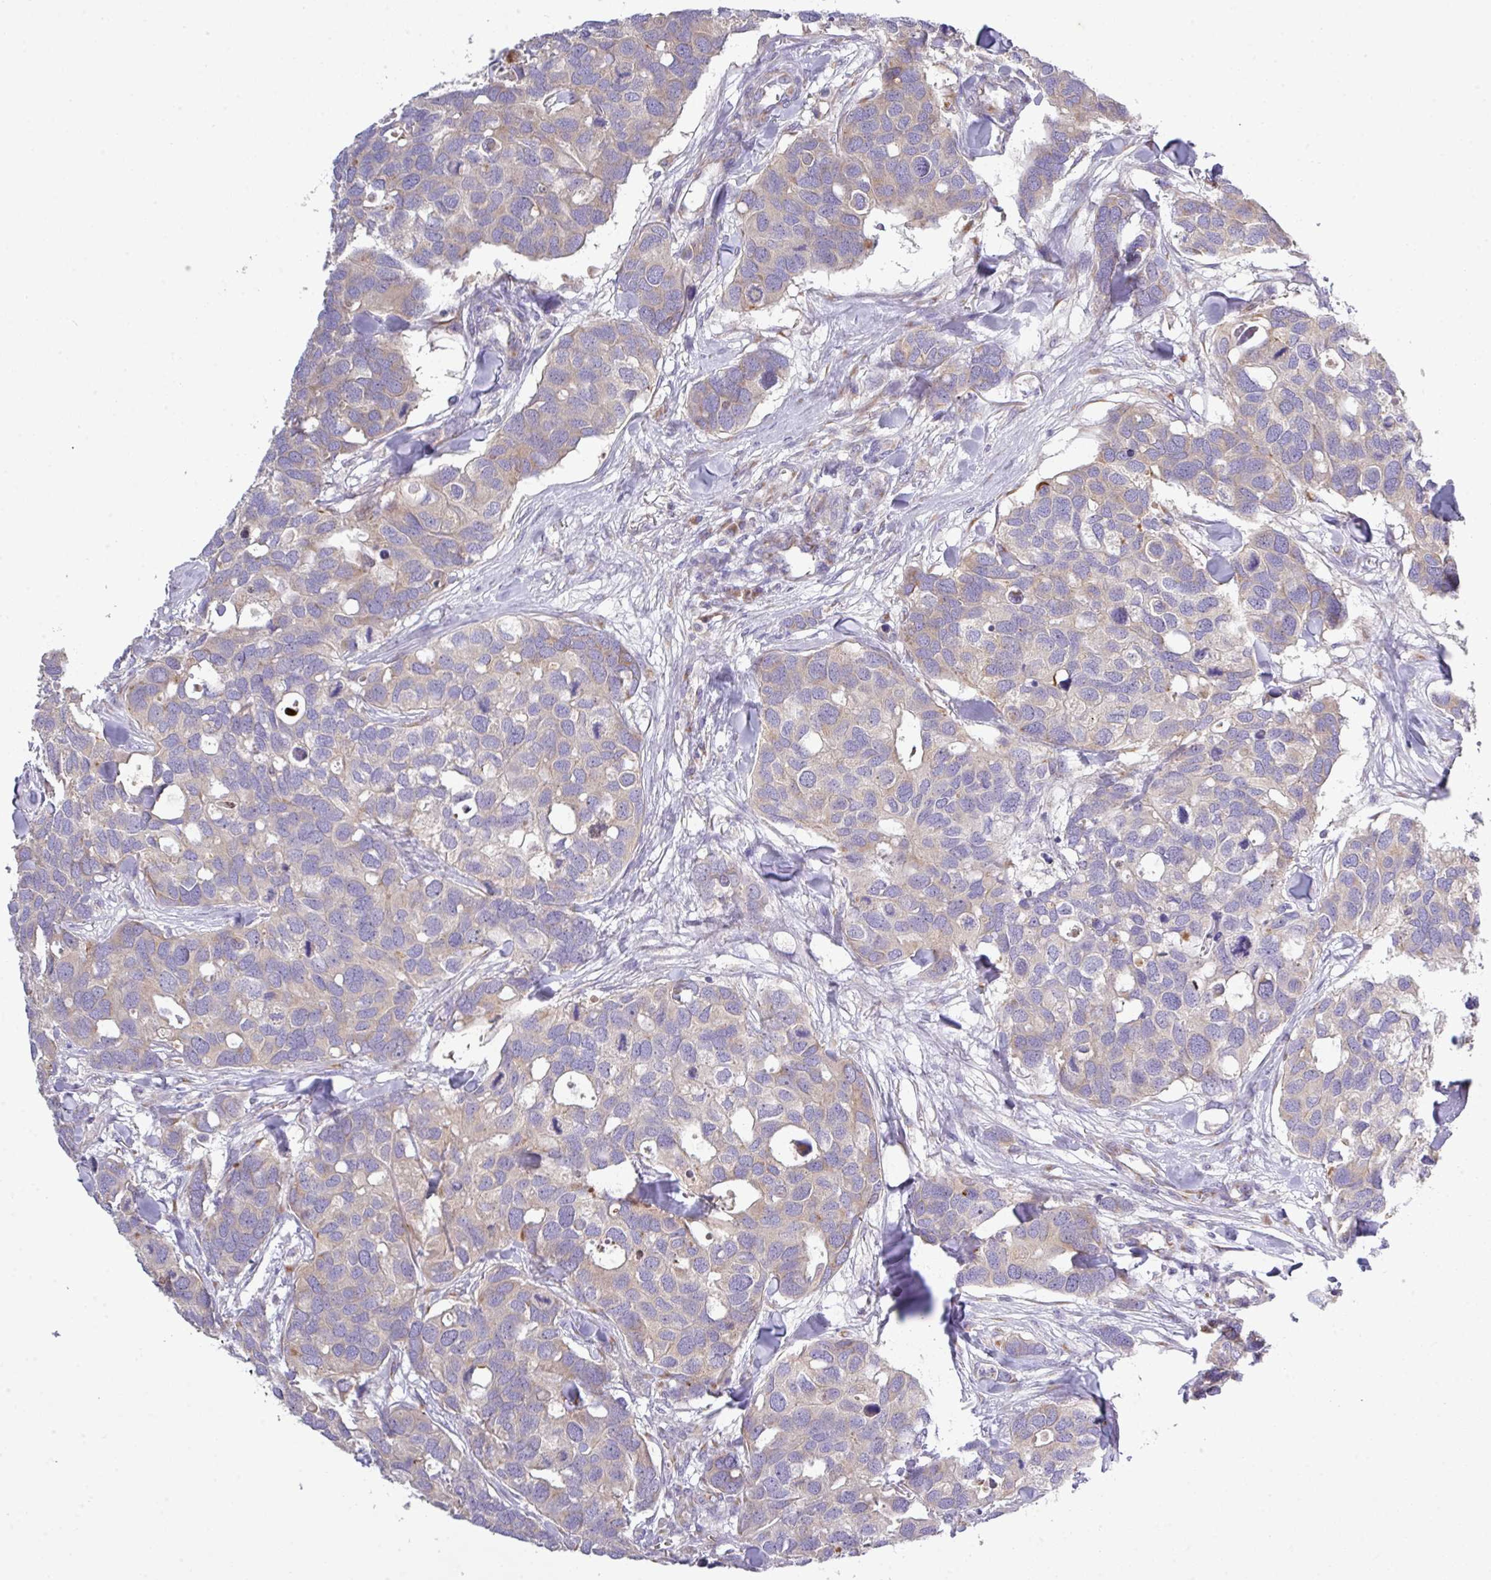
{"staining": {"intensity": "weak", "quantity": "<25%", "location": "cytoplasmic/membranous"}, "tissue": "breast cancer", "cell_type": "Tumor cells", "image_type": "cancer", "snomed": [{"axis": "morphology", "description": "Duct carcinoma"}, {"axis": "topography", "description": "Breast"}], "caption": "An immunohistochemistry micrograph of breast intraductal carcinoma is shown. There is no staining in tumor cells of breast intraductal carcinoma. (Immunohistochemistry, brightfield microscopy, high magnification).", "gene": "VTI1A", "patient": {"sex": "female", "age": 83}}